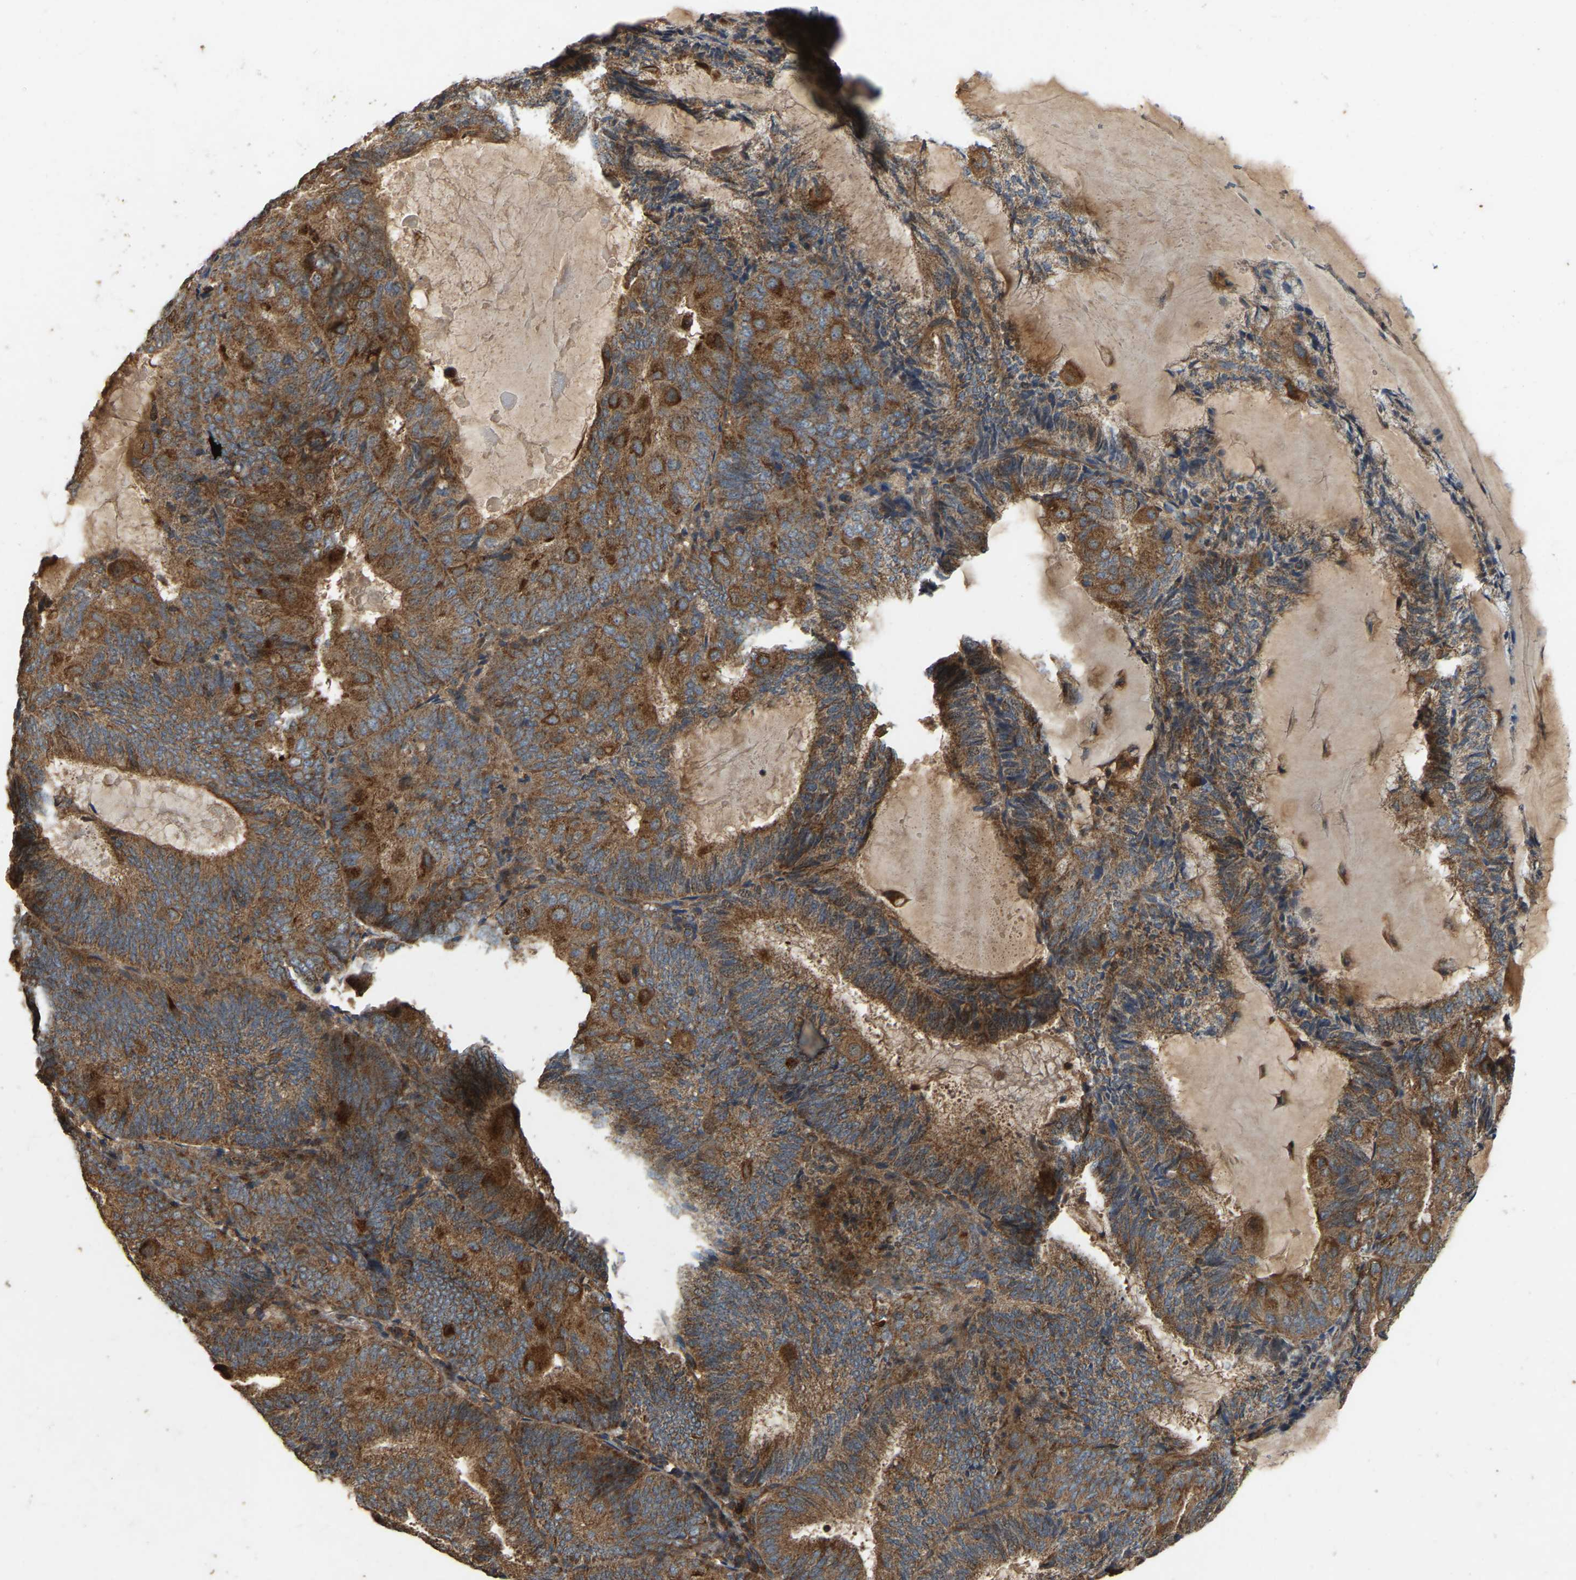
{"staining": {"intensity": "strong", "quantity": ">75%", "location": "cytoplasmic/membranous"}, "tissue": "endometrial cancer", "cell_type": "Tumor cells", "image_type": "cancer", "snomed": [{"axis": "morphology", "description": "Adenocarcinoma, NOS"}, {"axis": "topography", "description": "Endometrium"}], "caption": "This image displays endometrial adenocarcinoma stained with immunohistochemistry to label a protein in brown. The cytoplasmic/membranous of tumor cells show strong positivity for the protein. Nuclei are counter-stained blue.", "gene": "SAMD9L", "patient": {"sex": "female", "age": 81}}